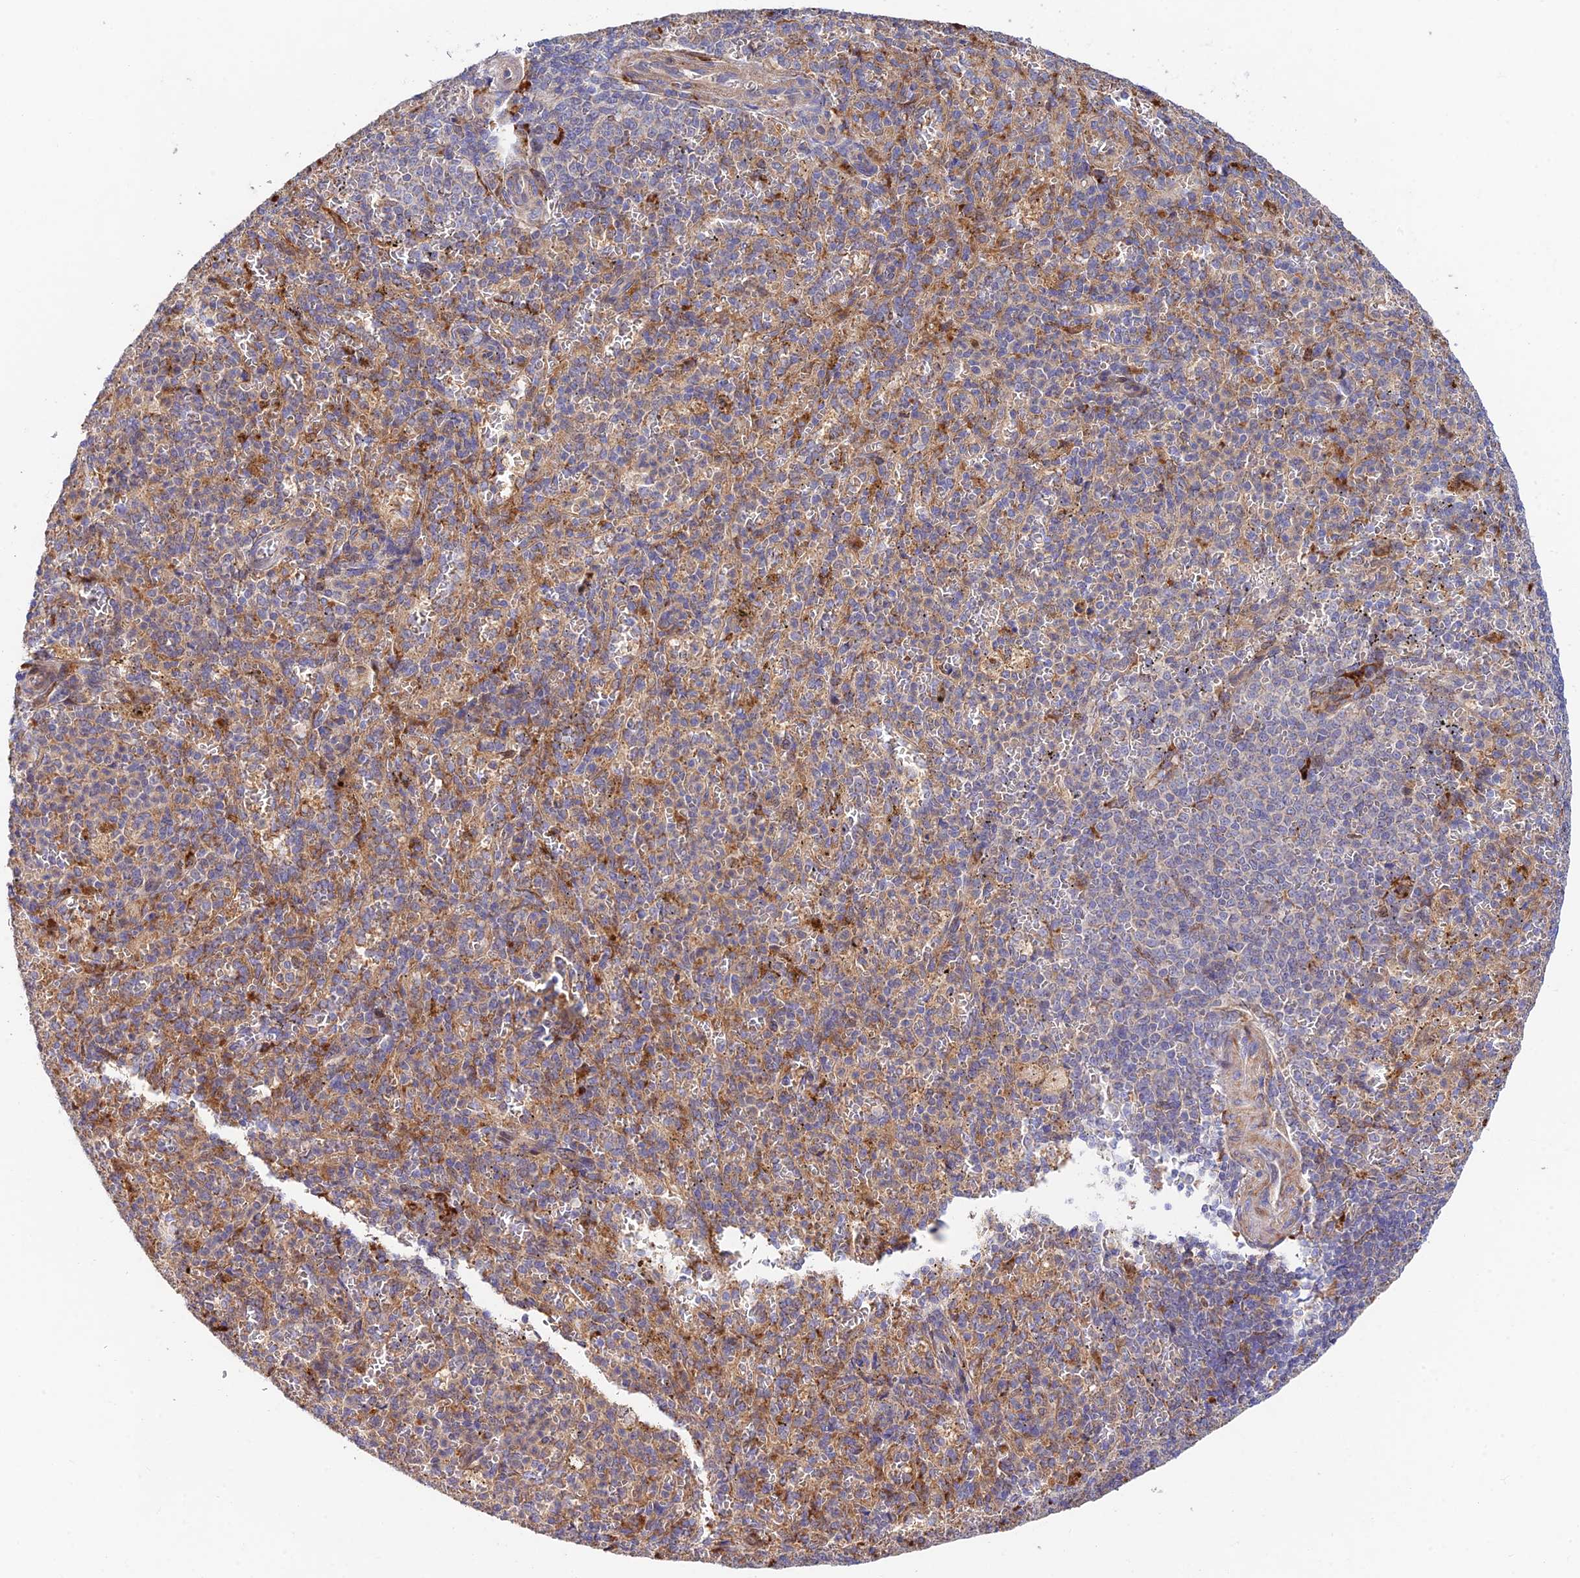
{"staining": {"intensity": "weak", "quantity": "25%-75%", "location": "cytoplasmic/membranous"}, "tissue": "spleen", "cell_type": "Cells in red pulp", "image_type": "normal", "snomed": [{"axis": "morphology", "description": "Normal tissue, NOS"}, {"axis": "topography", "description": "Spleen"}], "caption": "Weak cytoplasmic/membranous positivity is present in about 25%-75% of cells in red pulp in unremarkable spleen.", "gene": "FUOM", "patient": {"sex": "female", "age": 21}}